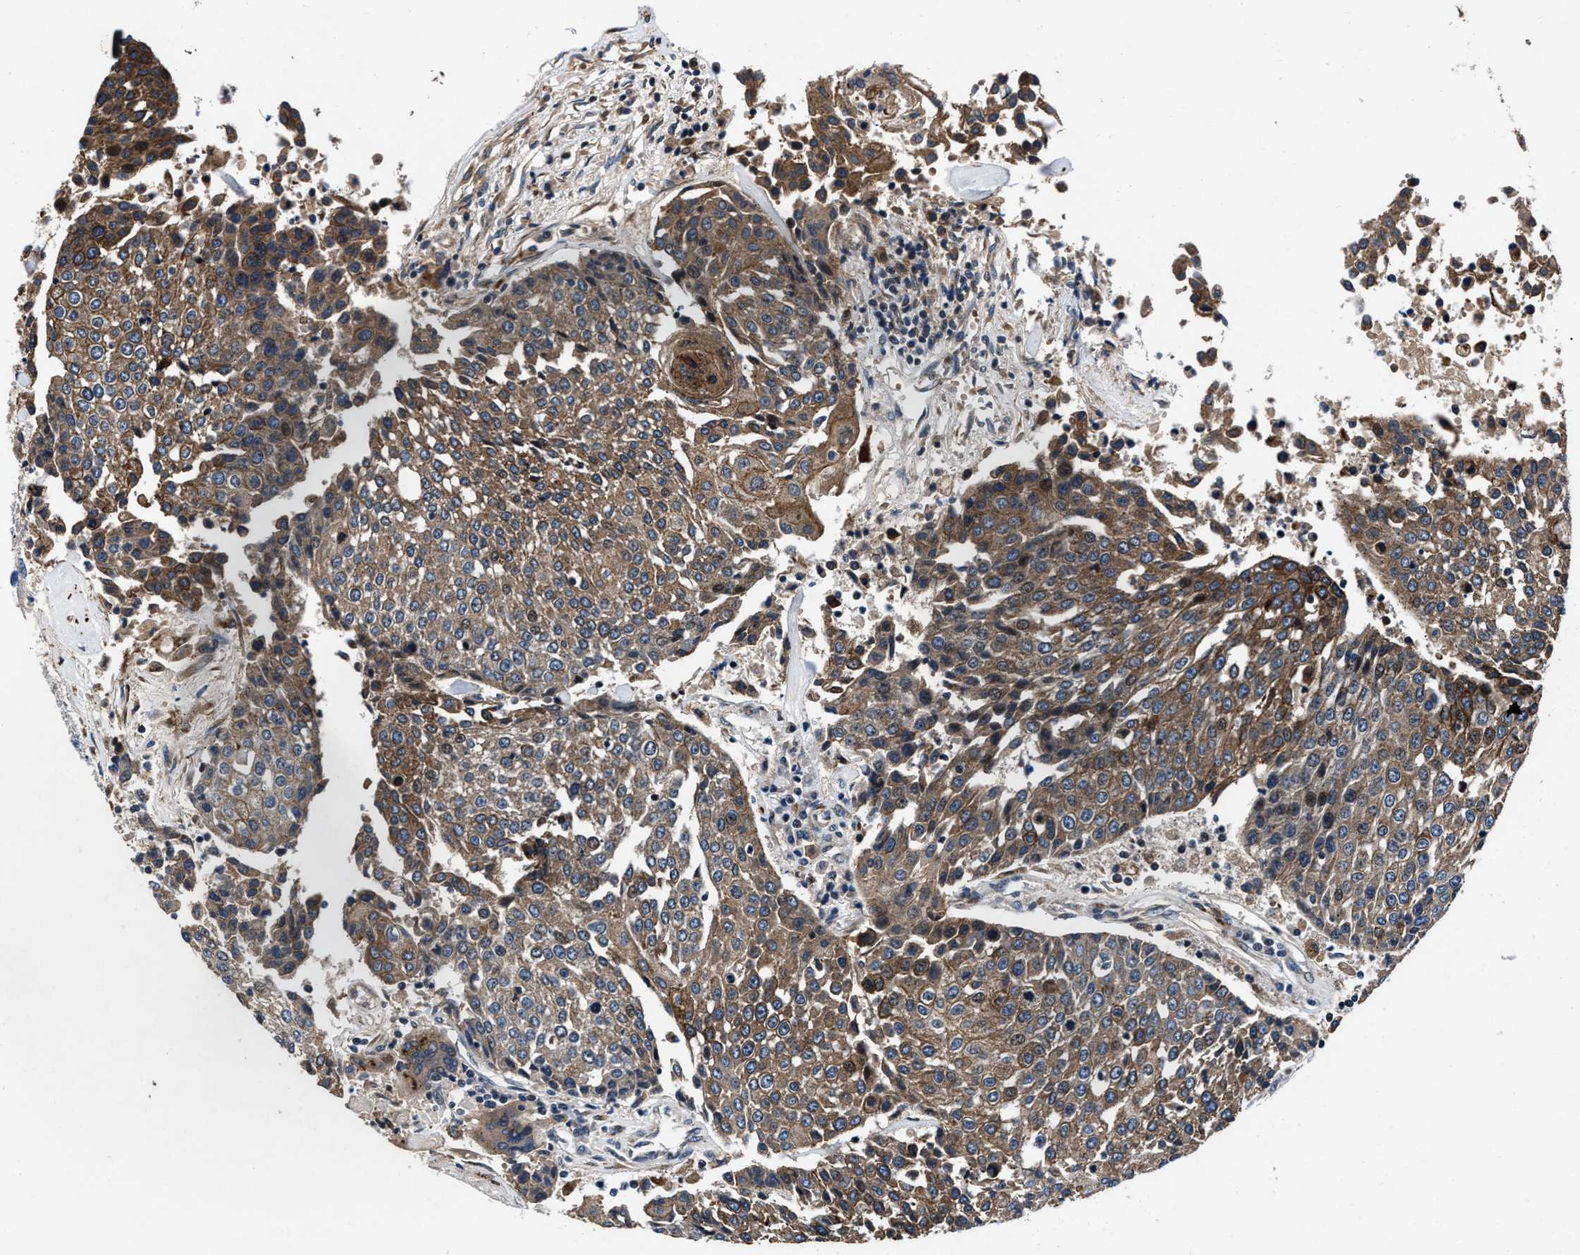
{"staining": {"intensity": "moderate", "quantity": "25%-75%", "location": "cytoplasmic/membranous"}, "tissue": "urothelial cancer", "cell_type": "Tumor cells", "image_type": "cancer", "snomed": [{"axis": "morphology", "description": "Urothelial carcinoma, High grade"}, {"axis": "topography", "description": "Urinary bladder"}], "caption": "Protein expression analysis of human urothelial cancer reveals moderate cytoplasmic/membranous expression in about 25%-75% of tumor cells. Nuclei are stained in blue.", "gene": "C2orf66", "patient": {"sex": "female", "age": 85}}